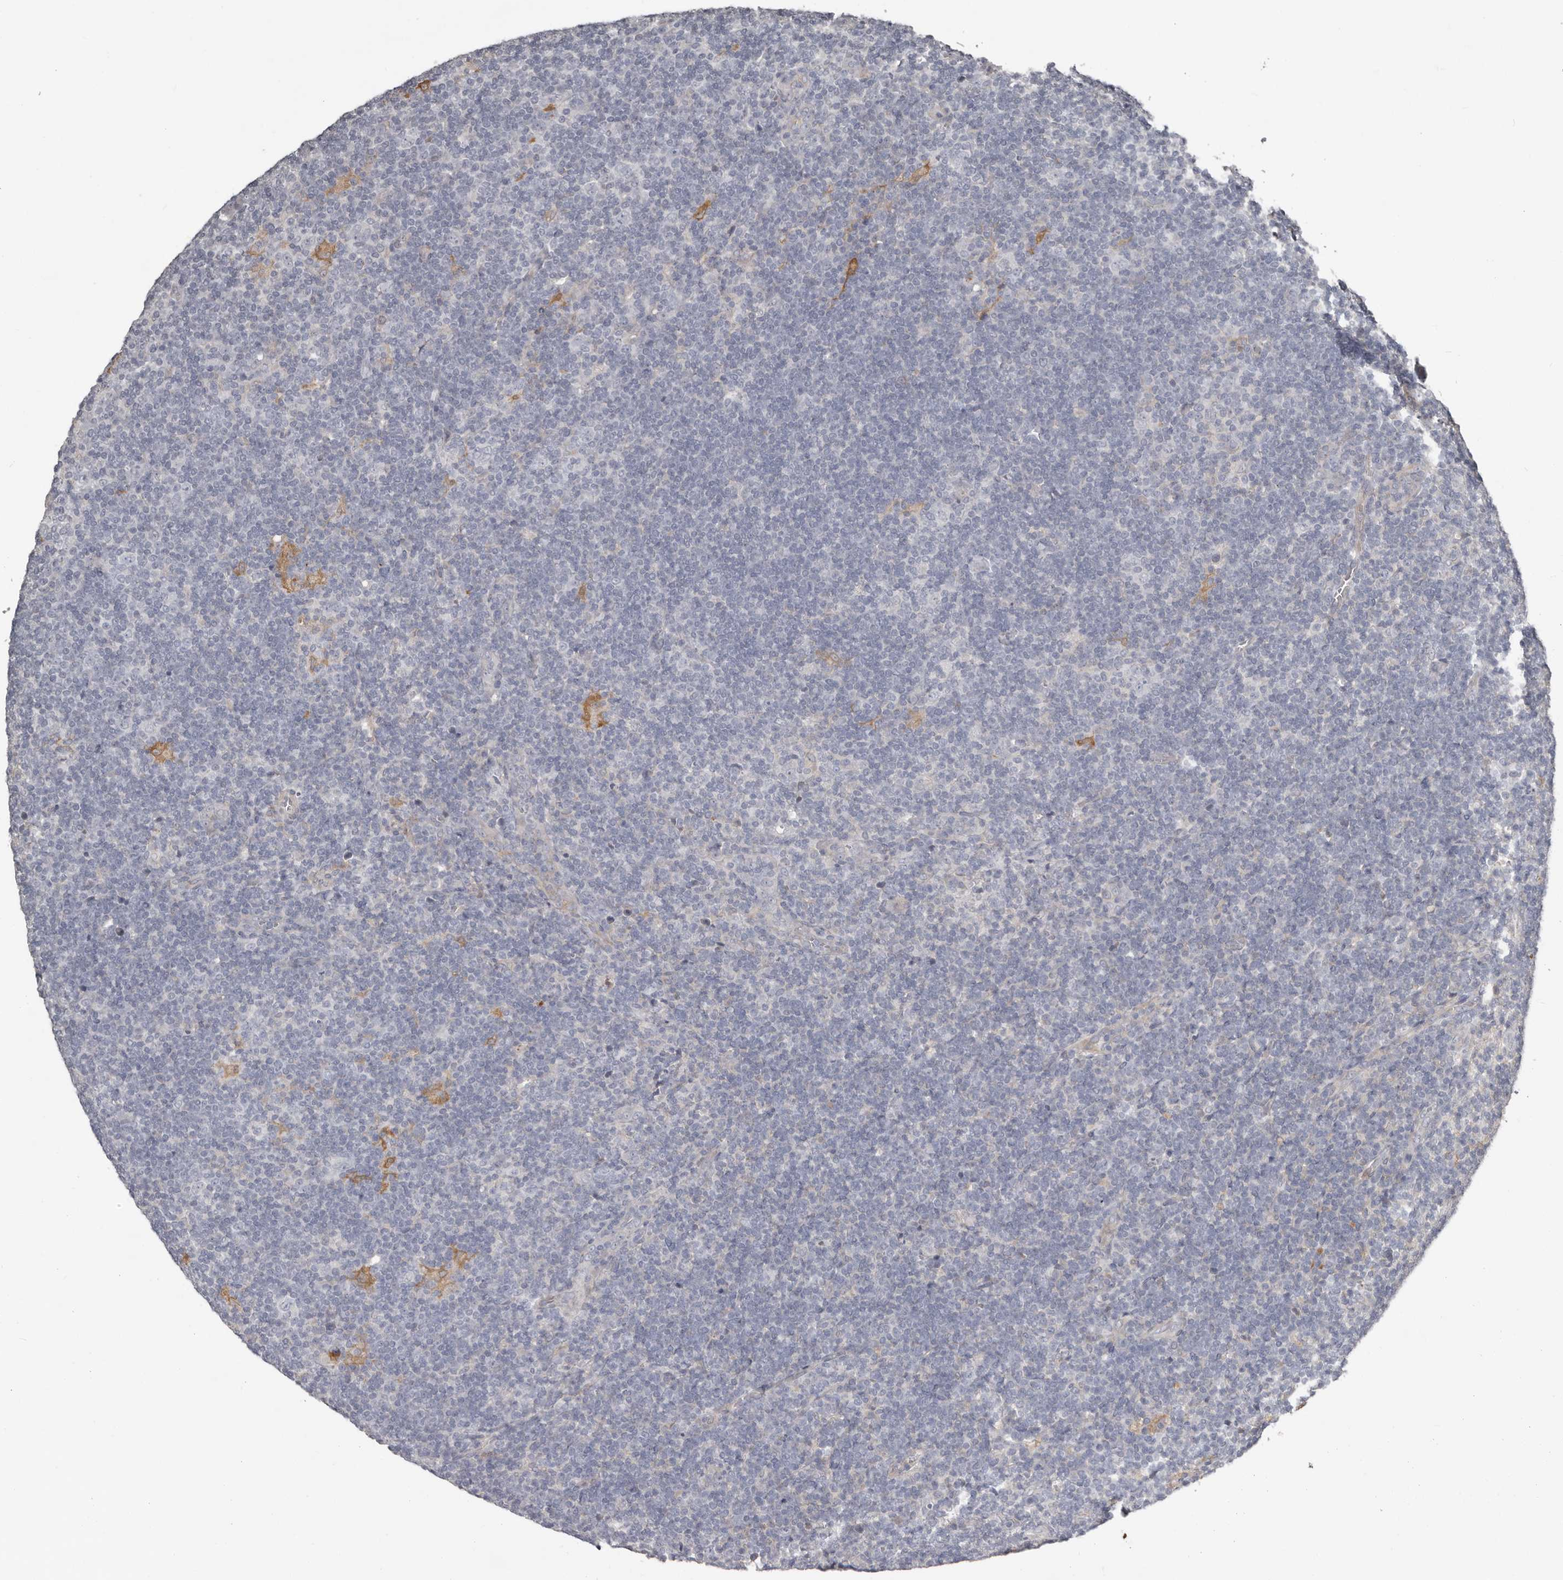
{"staining": {"intensity": "negative", "quantity": "none", "location": "none"}, "tissue": "lymphoma", "cell_type": "Tumor cells", "image_type": "cancer", "snomed": [{"axis": "morphology", "description": "Hodgkin's disease, NOS"}, {"axis": "topography", "description": "Lymph node"}], "caption": "An image of human Hodgkin's disease is negative for staining in tumor cells.", "gene": "KCNJ8", "patient": {"sex": "female", "age": 57}}